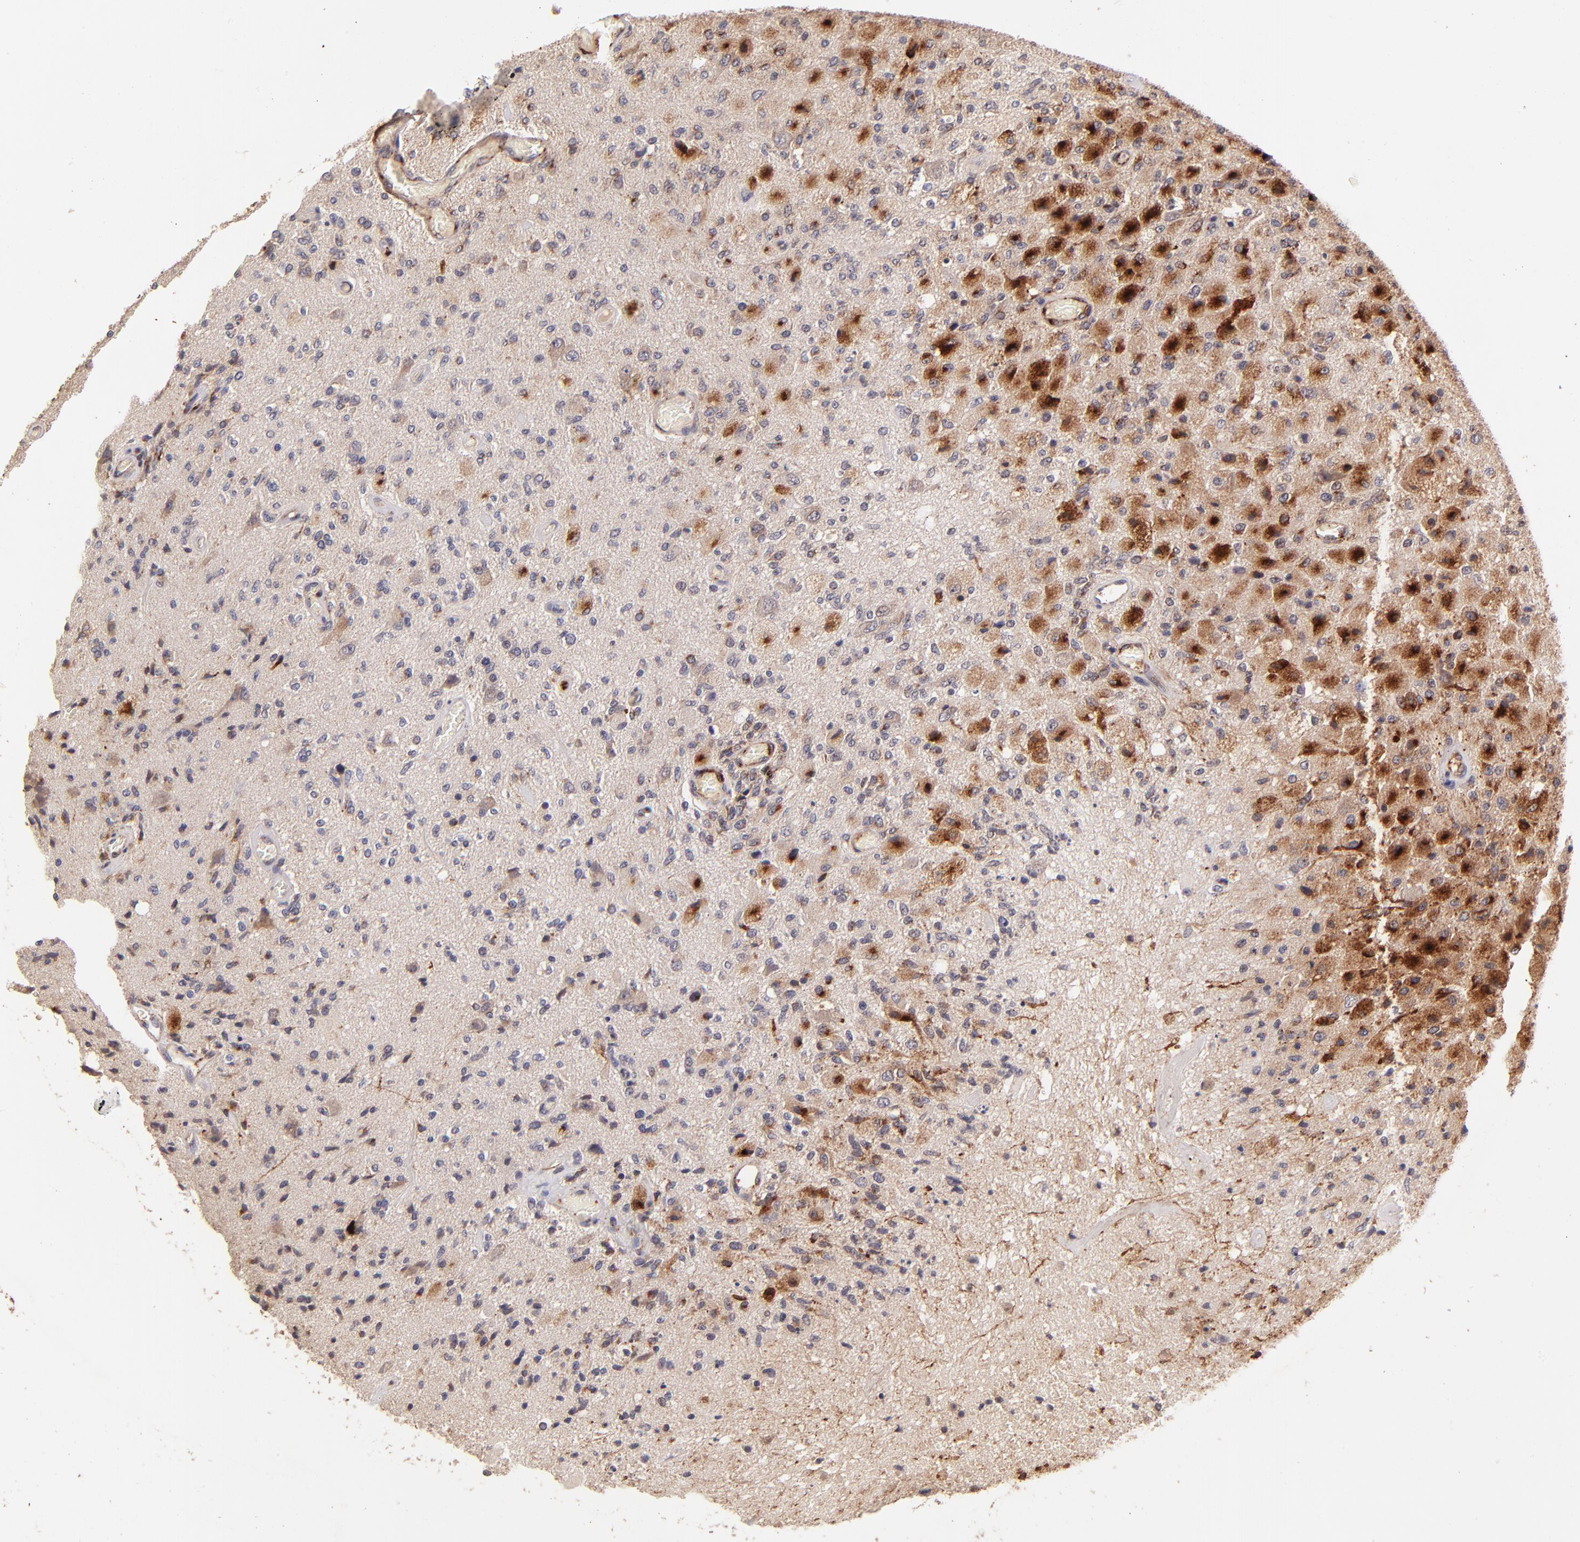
{"staining": {"intensity": "moderate", "quantity": "<25%", "location": "cytoplasmic/membranous"}, "tissue": "glioma", "cell_type": "Tumor cells", "image_type": "cancer", "snomed": [{"axis": "morphology", "description": "Normal tissue, NOS"}, {"axis": "morphology", "description": "Glioma, malignant, High grade"}, {"axis": "topography", "description": "Cerebral cortex"}], "caption": "The micrograph demonstrates immunohistochemical staining of malignant high-grade glioma. There is moderate cytoplasmic/membranous positivity is present in approximately <25% of tumor cells. (Stains: DAB in brown, nuclei in blue, Microscopy: brightfield microscopy at high magnification).", "gene": "SPARC", "patient": {"sex": "male", "age": 77}}